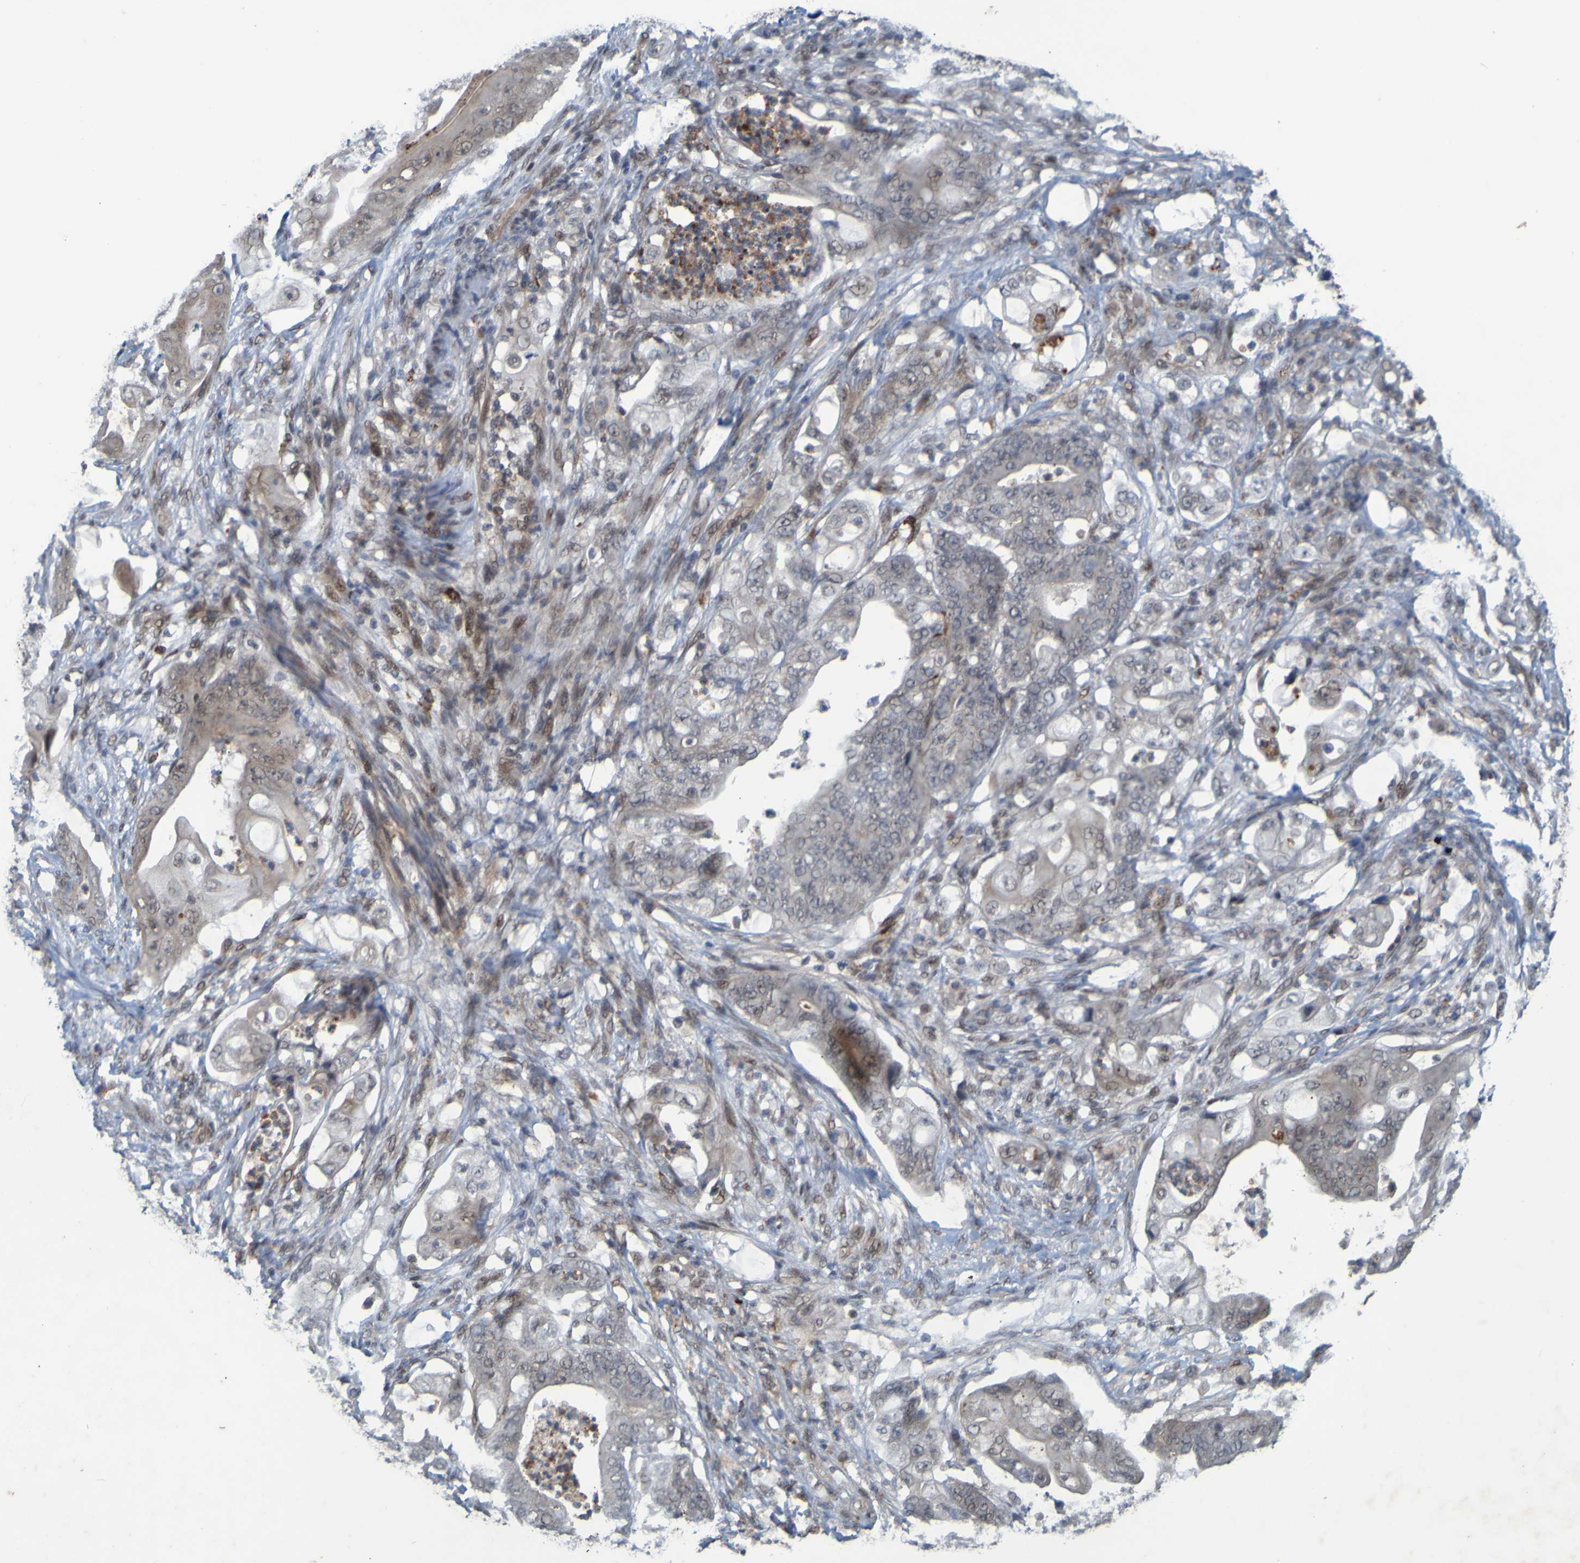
{"staining": {"intensity": "moderate", "quantity": "<25%", "location": "nuclear"}, "tissue": "stomach cancer", "cell_type": "Tumor cells", "image_type": "cancer", "snomed": [{"axis": "morphology", "description": "Adenocarcinoma, NOS"}, {"axis": "topography", "description": "Stomach"}], "caption": "A photomicrograph of stomach cancer (adenocarcinoma) stained for a protein reveals moderate nuclear brown staining in tumor cells. (Stains: DAB (3,3'-diaminobenzidine) in brown, nuclei in blue, Microscopy: brightfield microscopy at high magnification).", "gene": "MCPH1", "patient": {"sex": "female", "age": 73}}